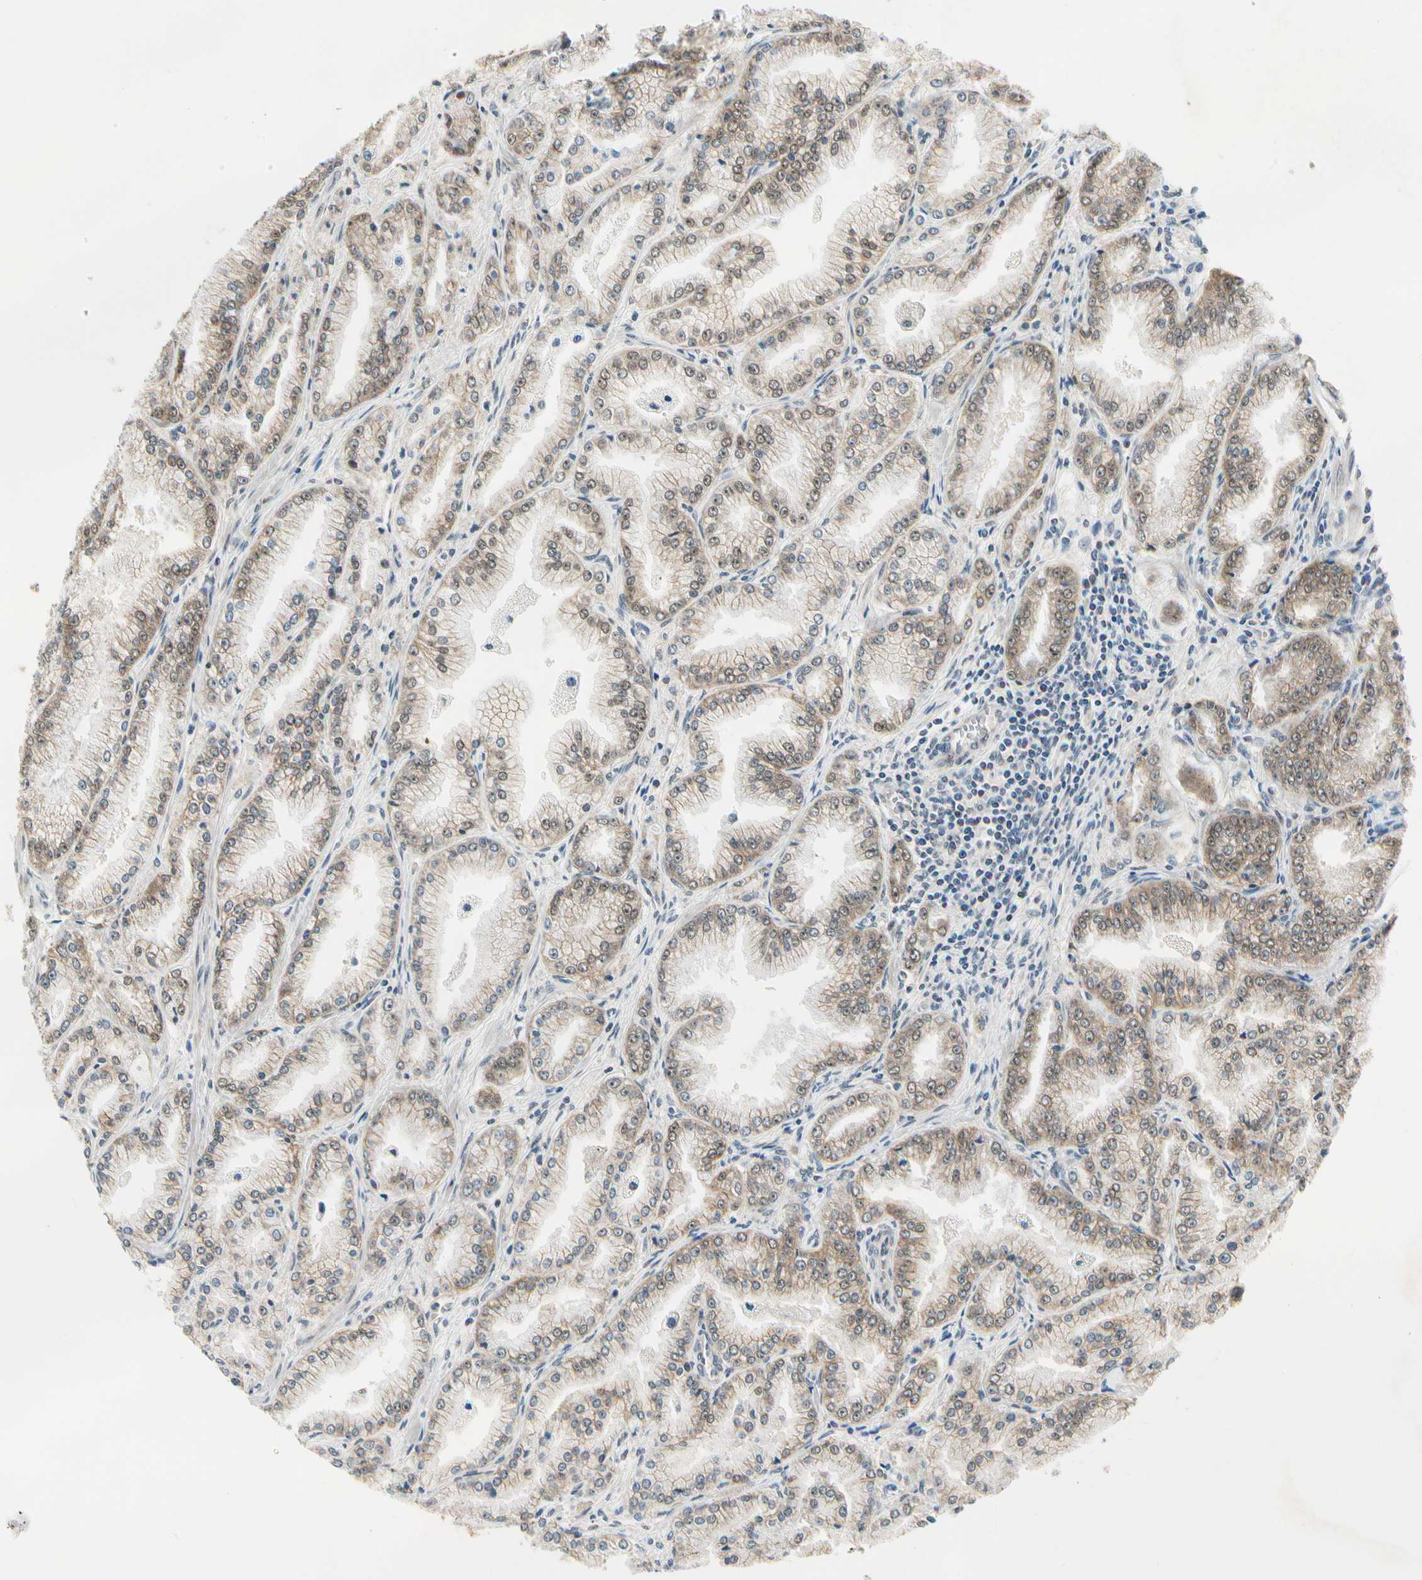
{"staining": {"intensity": "moderate", "quantity": "25%-75%", "location": "cytoplasmic/membranous"}, "tissue": "prostate cancer", "cell_type": "Tumor cells", "image_type": "cancer", "snomed": [{"axis": "morphology", "description": "Adenocarcinoma, High grade"}, {"axis": "topography", "description": "Prostate"}], "caption": "Immunohistochemical staining of prostate high-grade adenocarcinoma exhibits medium levels of moderate cytoplasmic/membranous protein expression in approximately 25%-75% of tumor cells. (DAB (3,3'-diaminobenzidine) = brown stain, brightfield microscopy at high magnification).", "gene": "PDK2", "patient": {"sex": "male", "age": 61}}